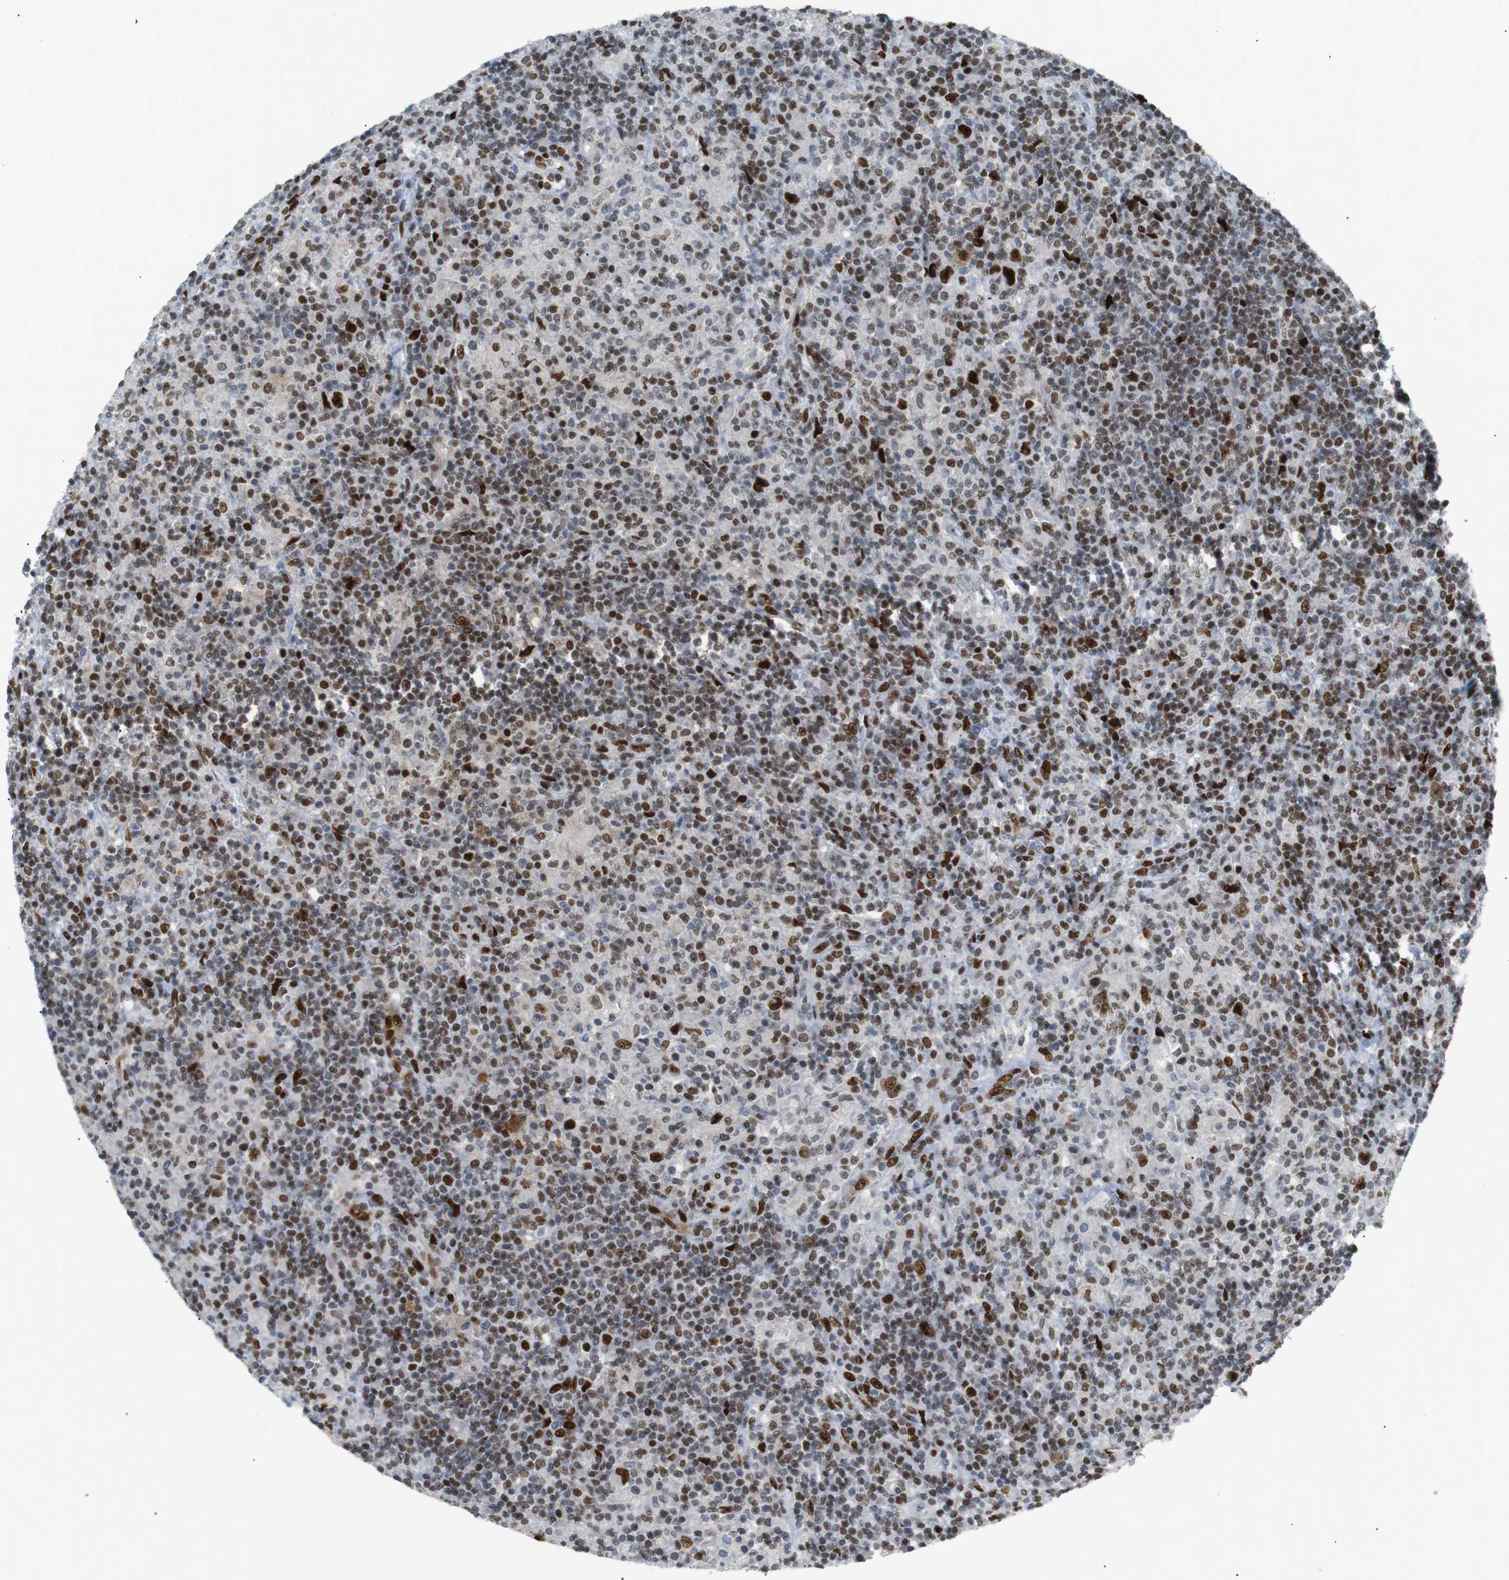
{"staining": {"intensity": "strong", "quantity": ">75%", "location": "nuclear"}, "tissue": "lymphoma", "cell_type": "Tumor cells", "image_type": "cancer", "snomed": [{"axis": "morphology", "description": "Hodgkin's disease, NOS"}, {"axis": "topography", "description": "Lymph node"}], "caption": "DAB (3,3'-diaminobenzidine) immunohistochemical staining of Hodgkin's disease displays strong nuclear protein positivity in approximately >75% of tumor cells.", "gene": "RIOX2", "patient": {"sex": "male", "age": 70}}